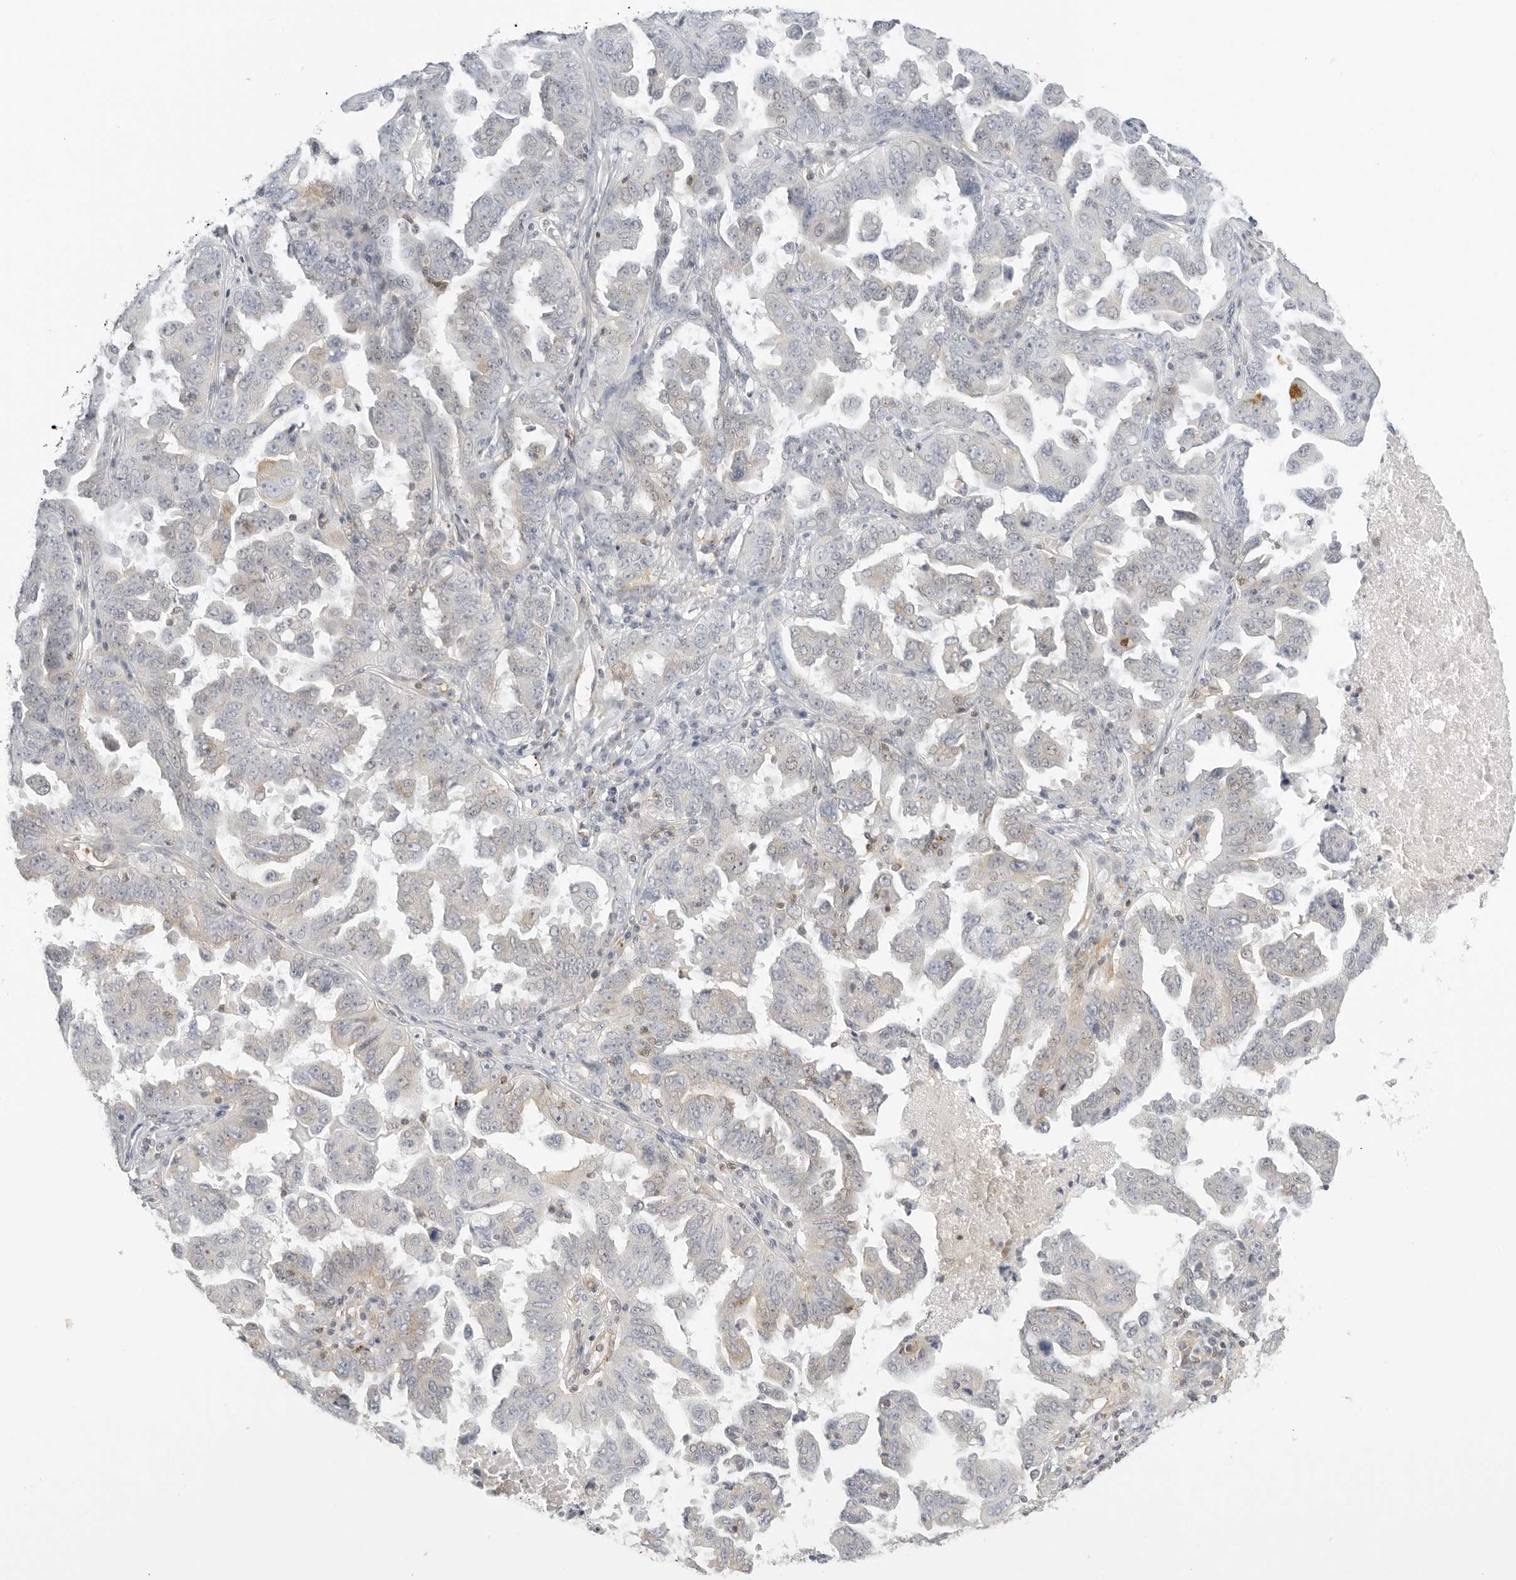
{"staining": {"intensity": "negative", "quantity": "none", "location": "none"}, "tissue": "ovarian cancer", "cell_type": "Tumor cells", "image_type": "cancer", "snomed": [{"axis": "morphology", "description": "Carcinoma, endometroid"}, {"axis": "topography", "description": "Ovary"}], "caption": "This is an immunohistochemistry (IHC) photomicrograph of endometroid carcinoma (ovarian). There is no staining in tumor cells.", "gene": "OSCP1", "patient": {"sex": "female", "age": 62}}